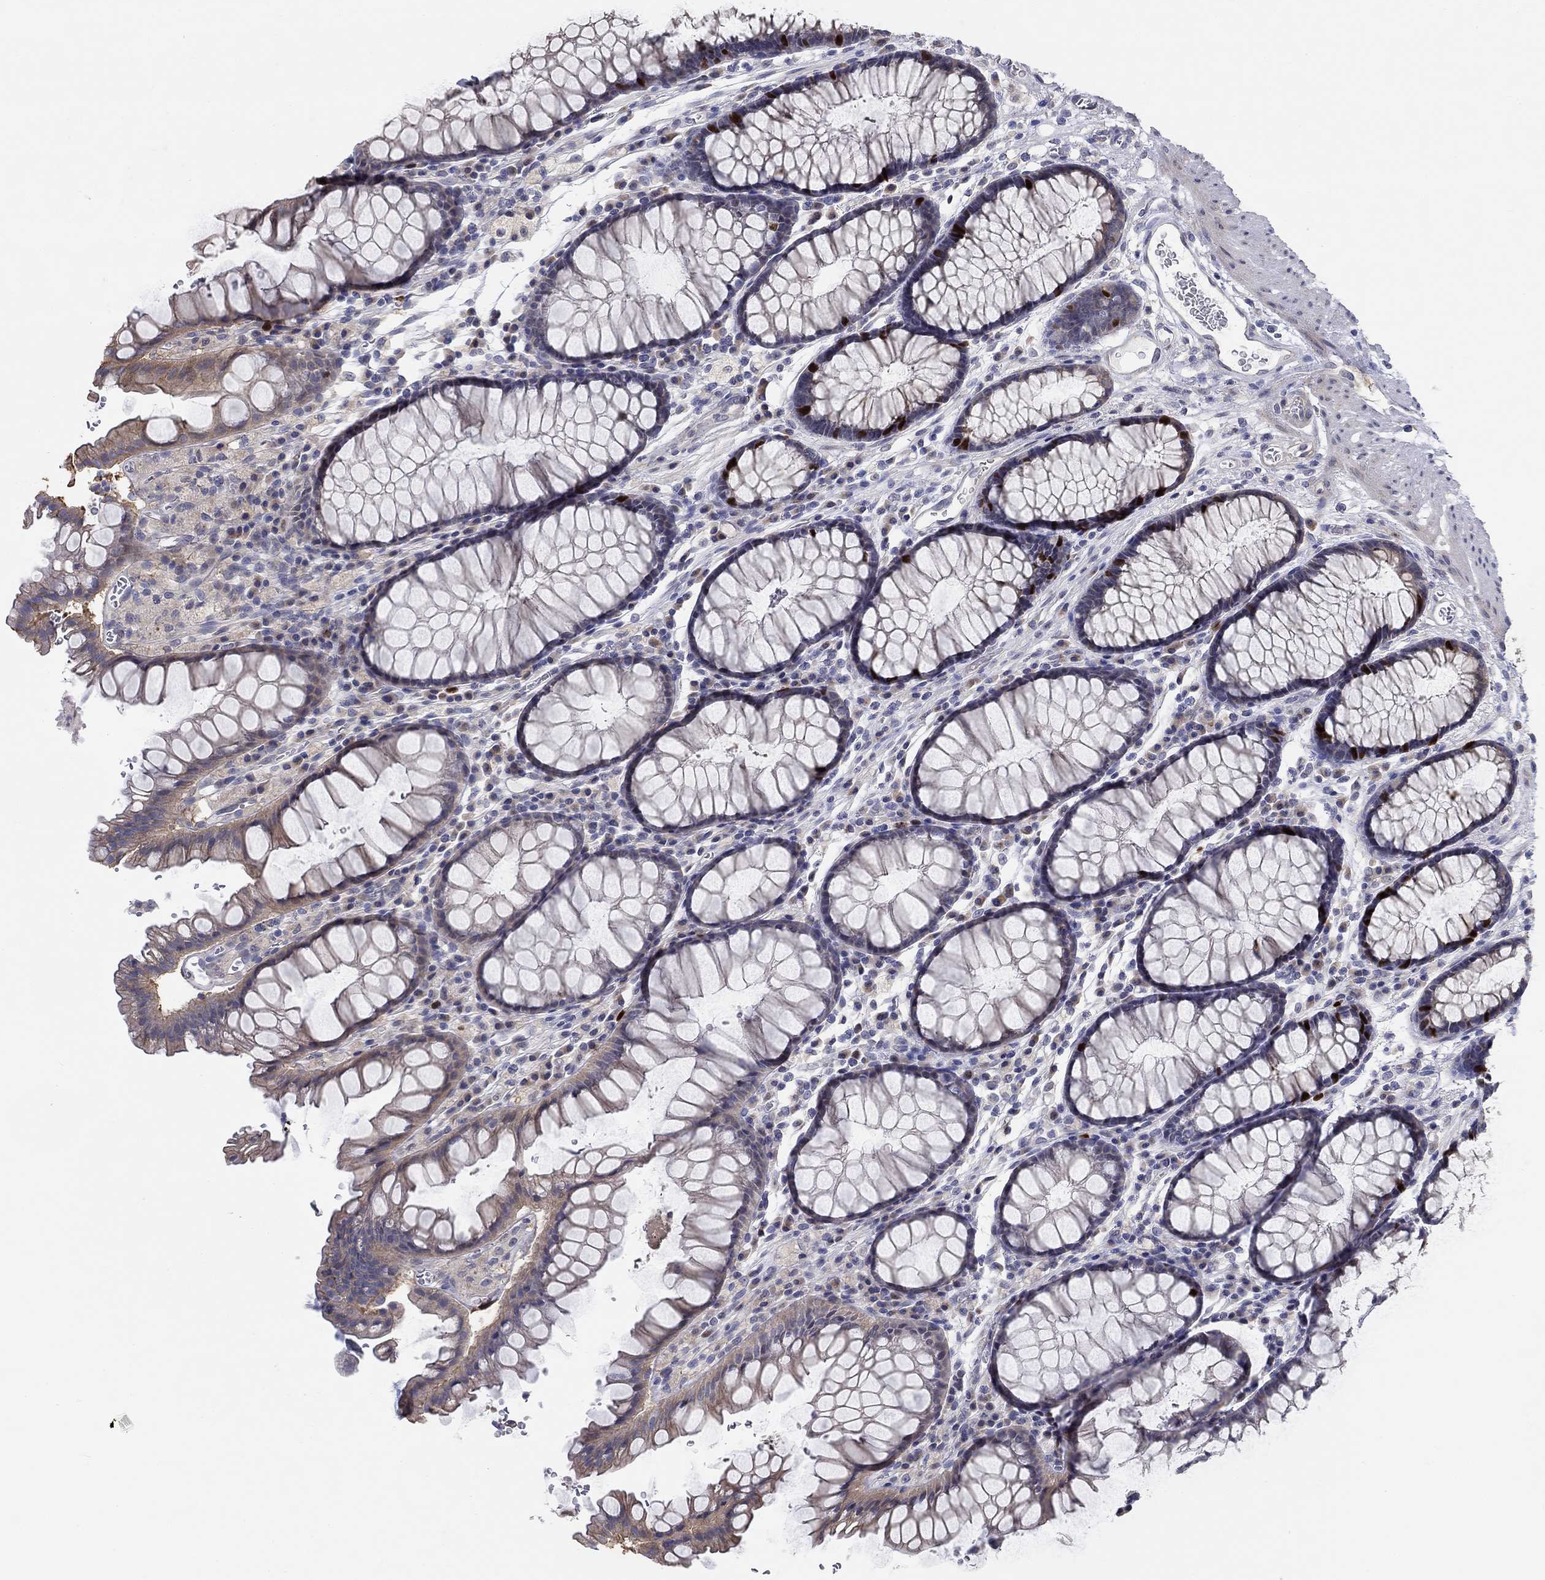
{"staining": {"intensity": "strong", "quantity": "<25%", "location": "nuclear"}, "tissue": "rectum", "cell_type": "Glandular cells", "image_type": "normal", "snomed": [{"axis": "morphology", "description": "Normal tissue, NOS"}, {"axis": "topography", "description": "Rectum"}], "caption": "IHC of normal human rectum displays medium levels of strong nuclear staining in approximately <25% of glandular cells.", "gene": "PRC1", "patient": {"sex": "female", "age": 68}}